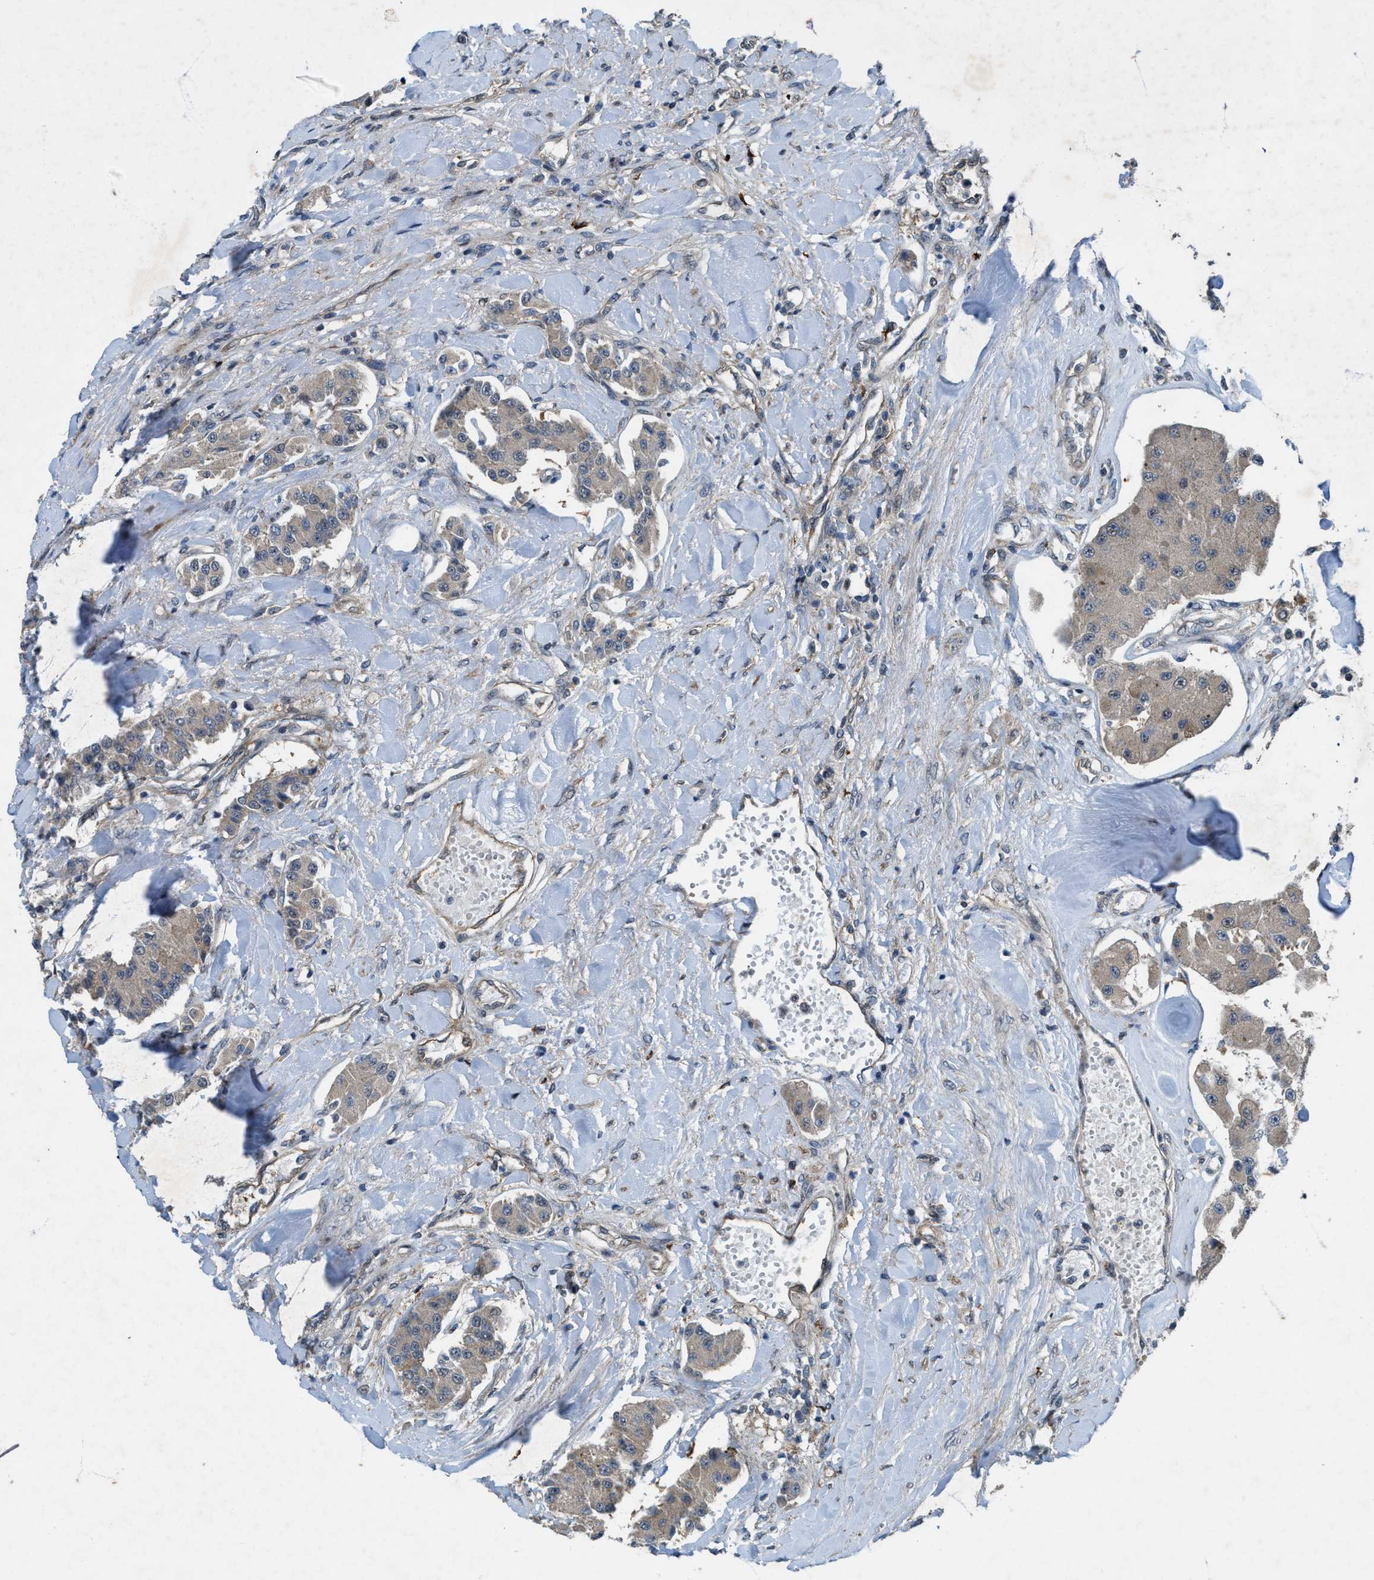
{"staining": {"intensity": "moderate", "quantity": ">75%", "location": "cytoplasmic/membranous"}, "tissue": "carcinoid", "cell_type": "Tumor cells", "image_type": "cancer", "snomed": [{"axis": "morphology", "description": "Carcinoid, malignant, NOS"}, {"axis": "topography", "description": "Pancreas"}], "caption": "Malignant carcinoid tissue demonstrates moderate cytoplasmic/membranous staining in about >75% of tumor cells", "gene": "LRRC72", "patient": {"sex": "male", "age": 41}}